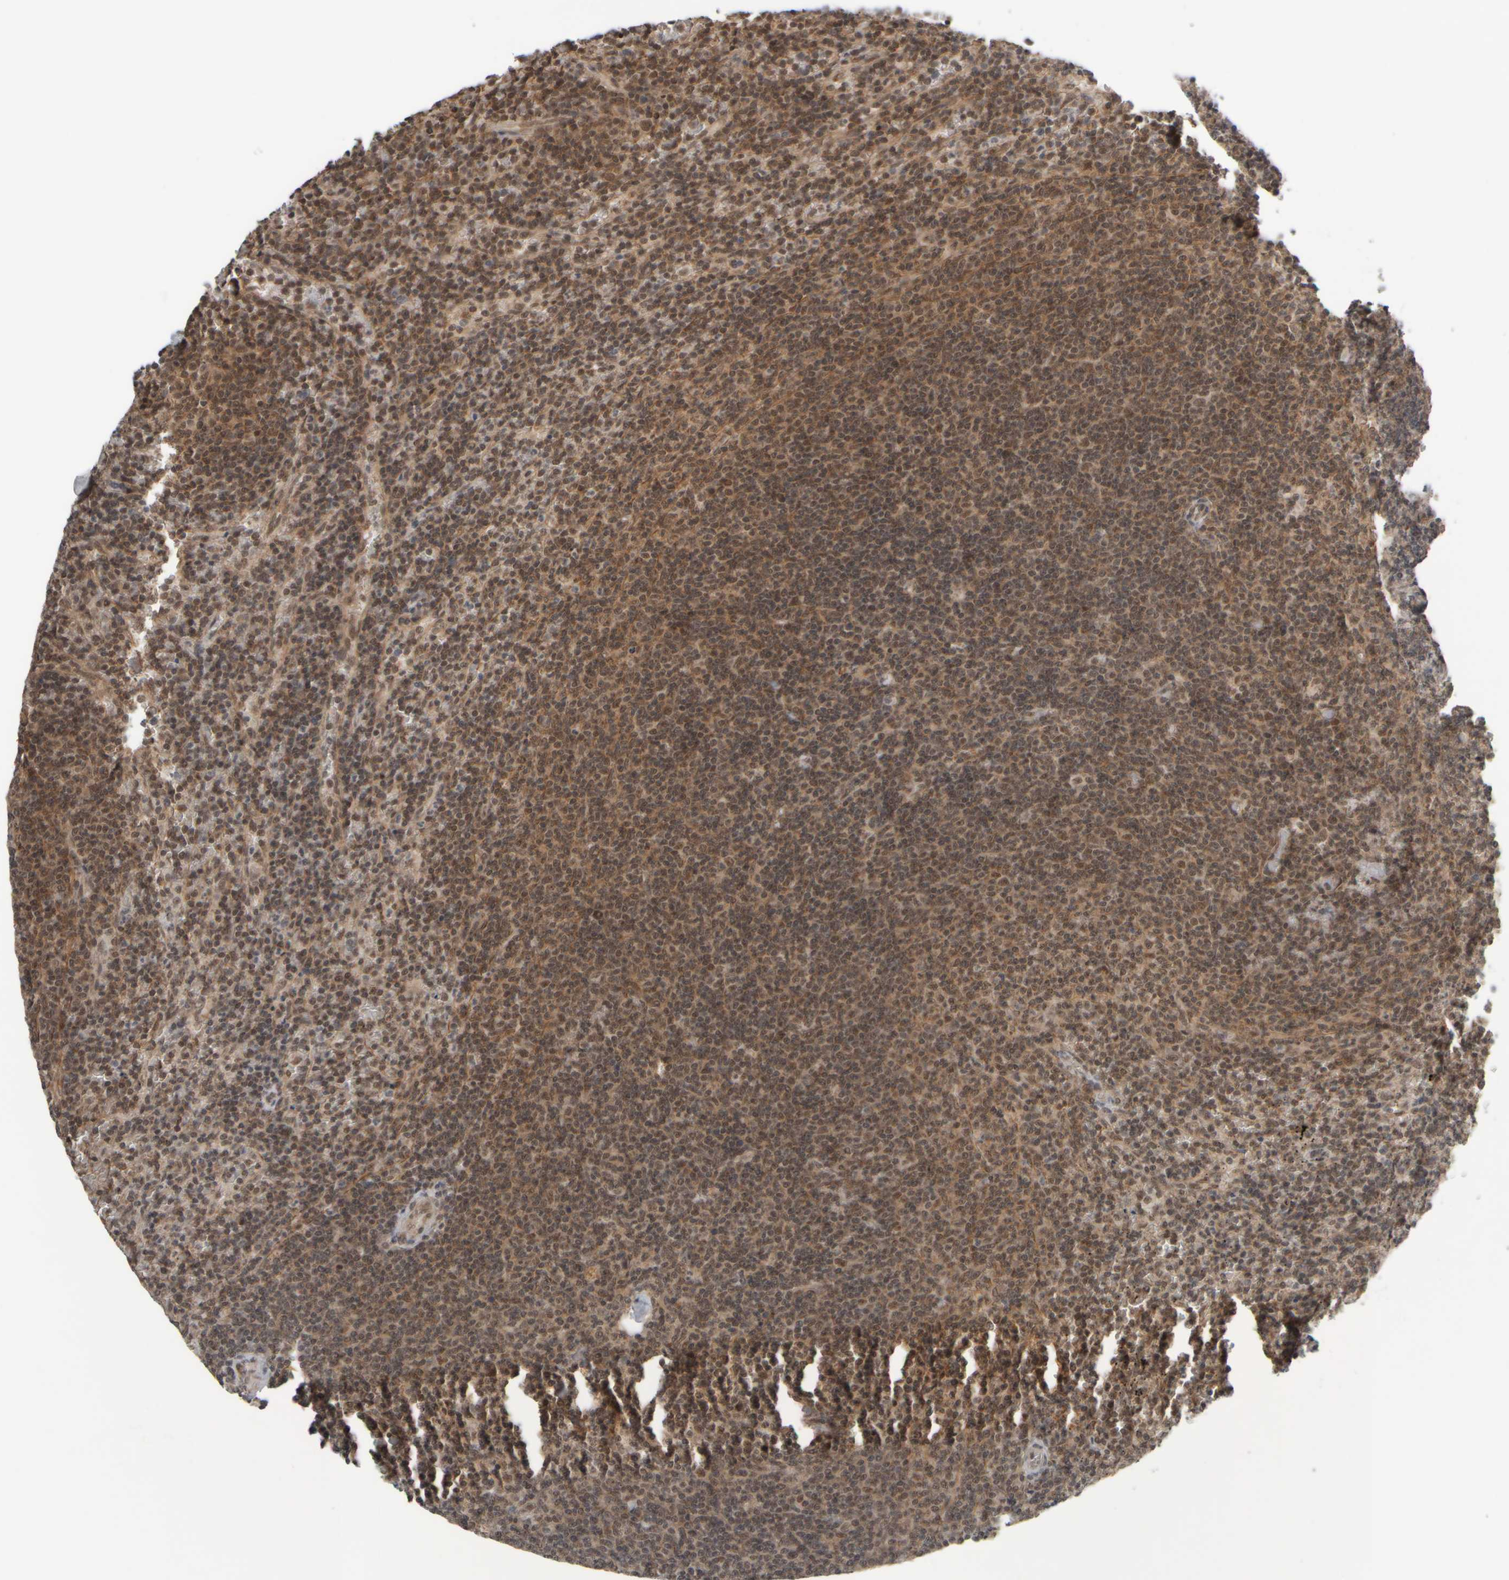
{"staining": {"intensity": "weak", "quantity": "25%-75%", "location": "cytoplasmic/membranous,nuclear"}, "tissue": "lymphoma", "cell_type": "Tumor cells", "image_type": "cancer", "snomed": [{"axis": "morphology", "description": "Malignant lymphoma, non-Hodgkin's type, Low grade"}, {"axis": "topography", "description": "Spleen"}], "caption": "A brown stain highlights weak cytoplasmic/membranous and nuclear staining of a protein in malignant lymphoma, non-Hodgkin's type (low-grade) tumor cells.", "gene": "SYNRG", "patient": {"sex": "female", "age": 50}}